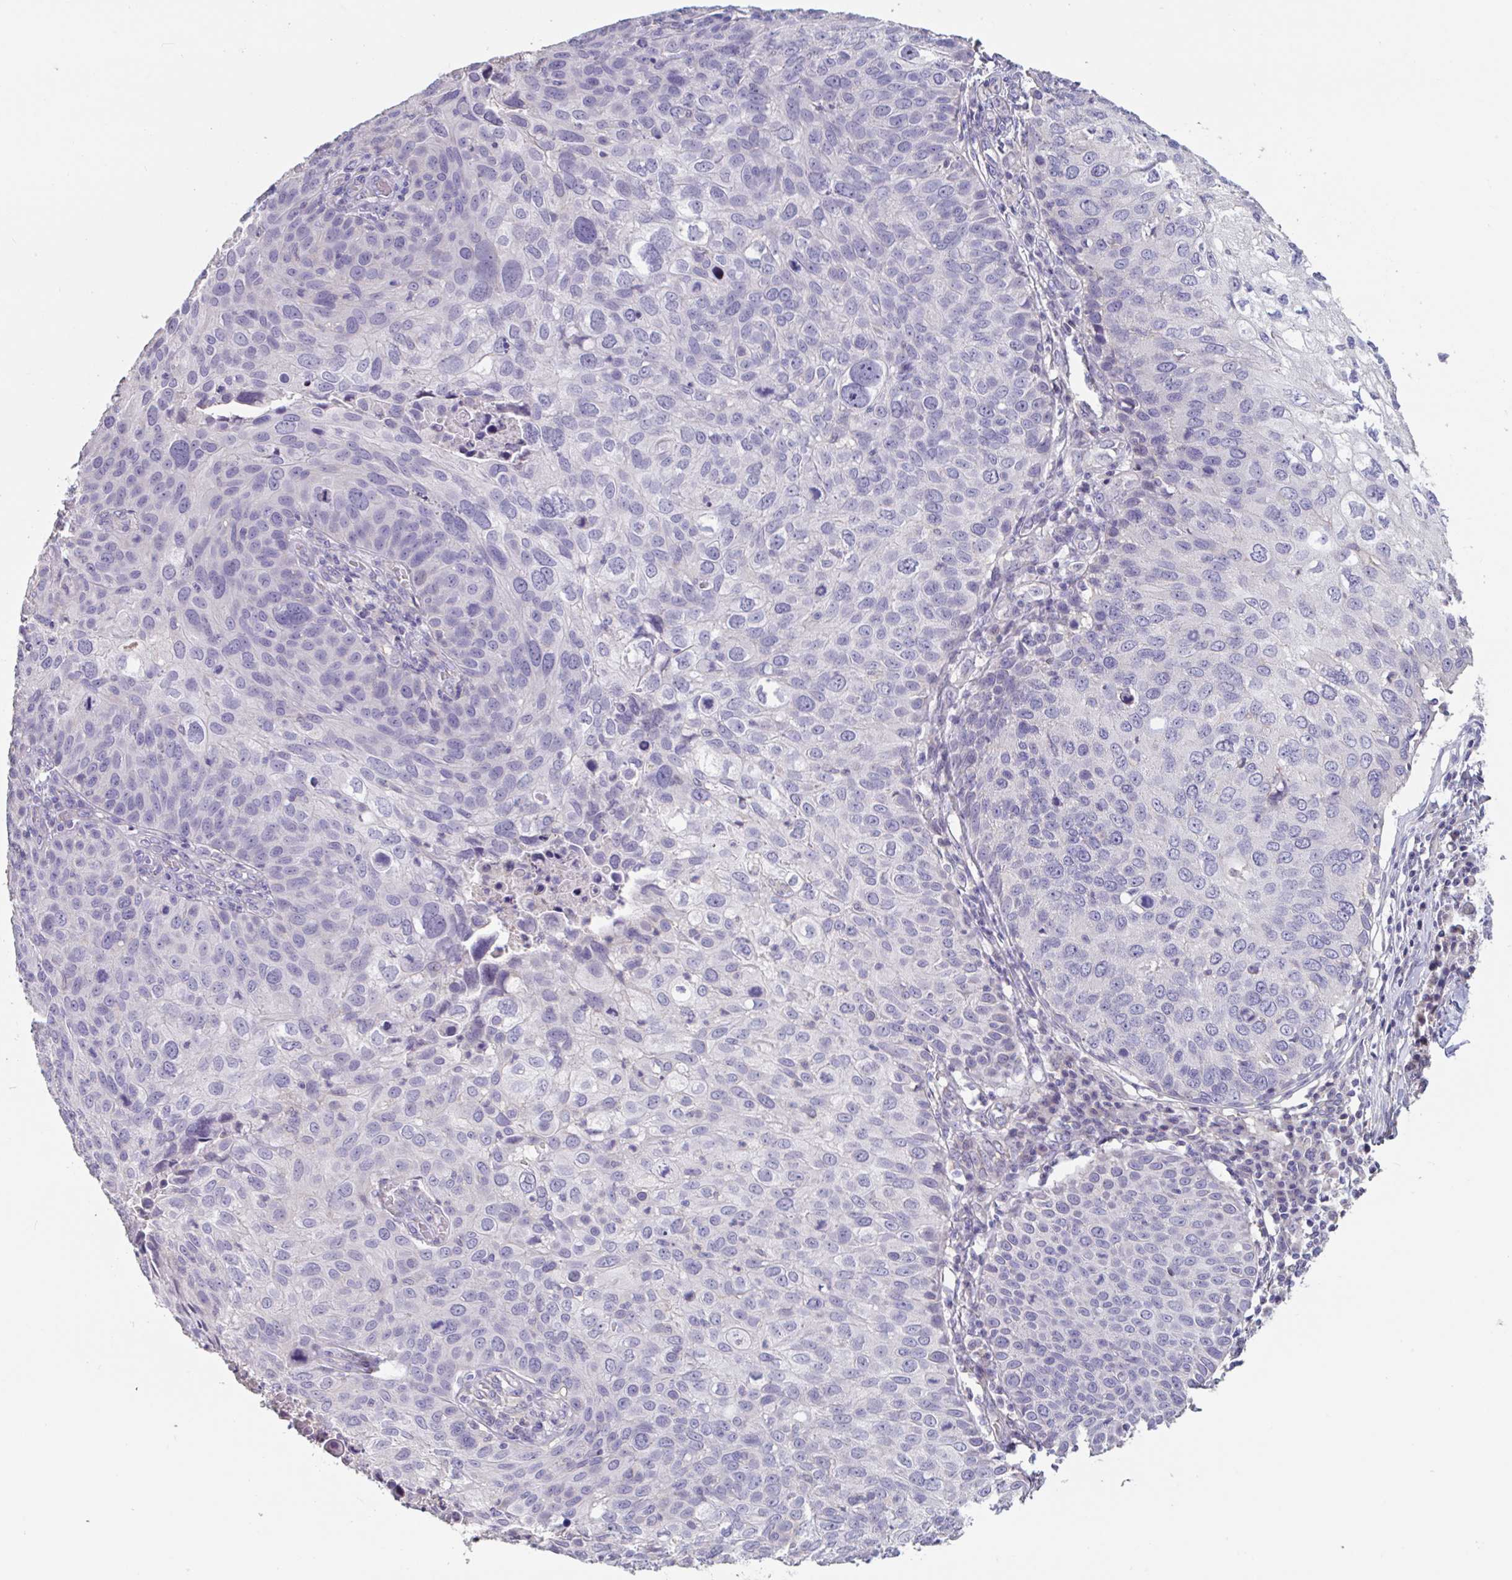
{"staining": {"intensity": "negative", "quantity": "none", "location": "none"}, "tissue": "skin cancer", "cell_type": "Tumor cells", "image_type": "cancer", "snomed": [{"axis": "morphology", "description": "Squamous cell carcinoma, NOS"}, {"axis": "topography", "description": "Skin"}], "caption": "The photomicrograph reveals no staining of tumor cells in squamous cell carcinoma (skin).", "gene": "UNKL", "patient": {"sex": "male", "age": 87}}